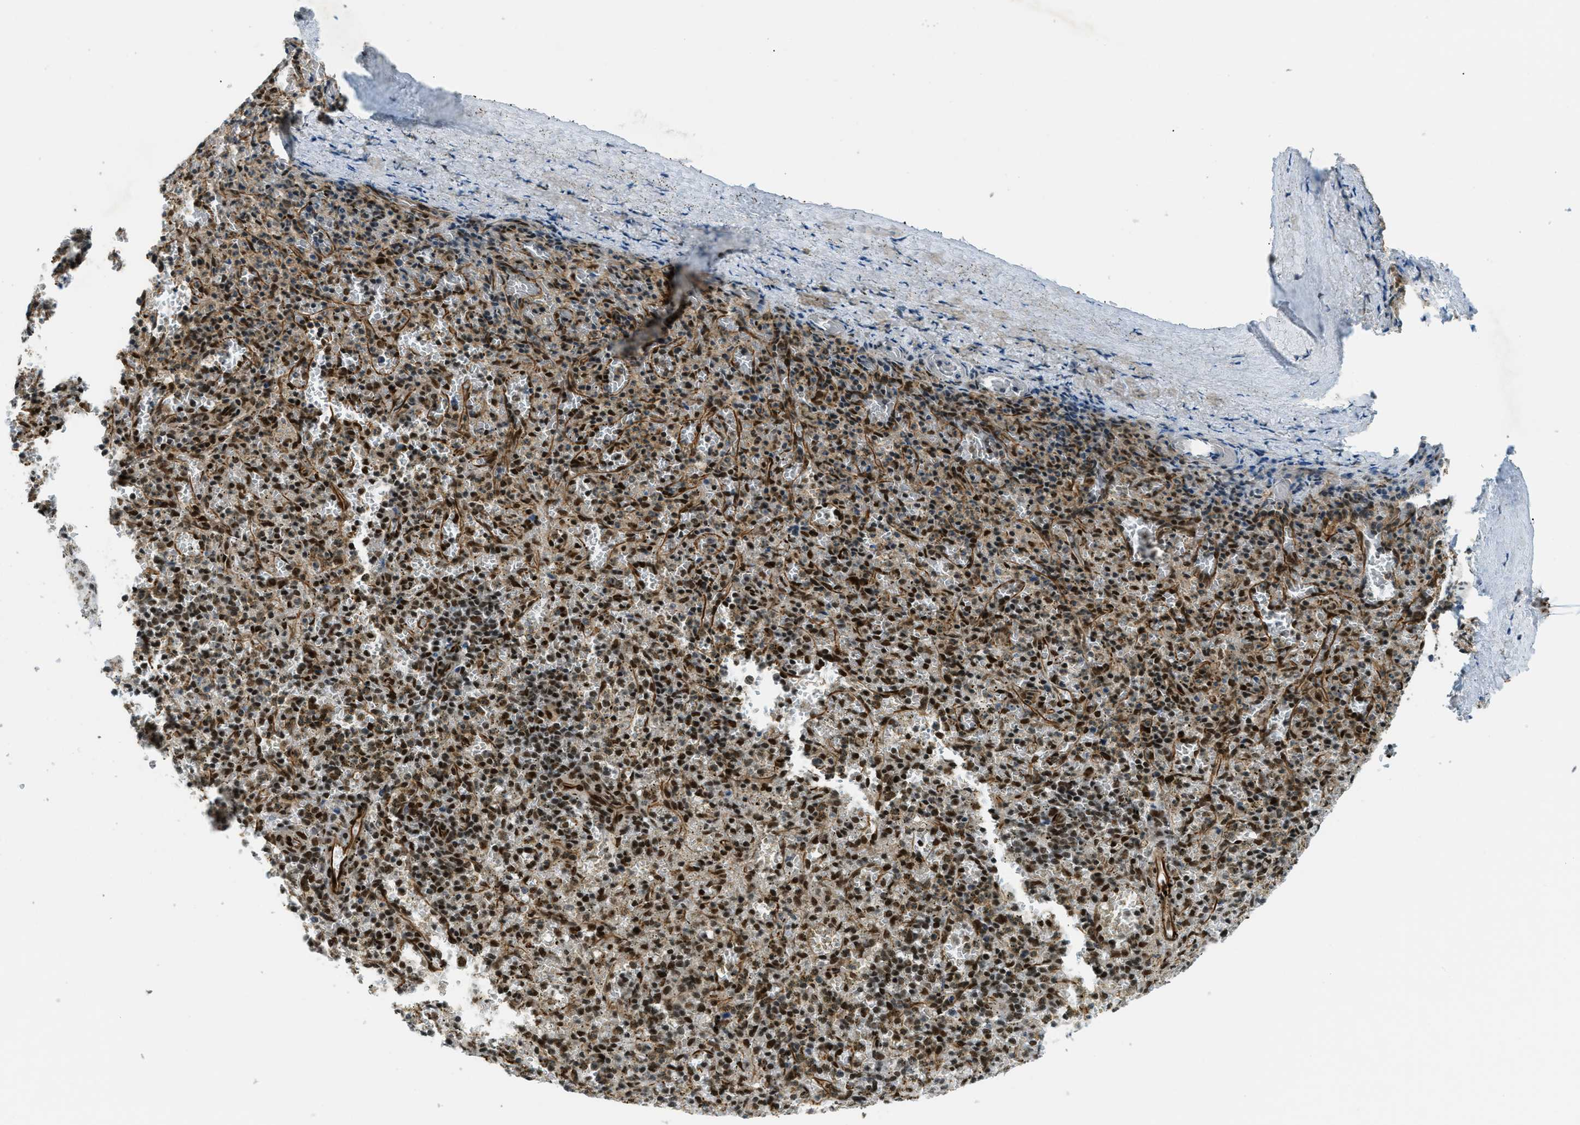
{"staining": {"intensity": "strong", "quantity": ">75%", "location": "nuclear"}, "tissue": "spleen", "cell_type": "Cells in red pulp", "image_type": "normal", "snomed": [{"axis": "morphology", "description": "Normal tissue, NOS"}, {"axis": "topography", "description": "Spleen"}], "caption": "Normal spleen demonstrates strong nuclear expression in about >75% of cells in red pulp, visualized by immunohistochemistry. (IHC, brightfield microscopy, high magnification).", "gene": "ZFR", "patient": {"sex": "male", "age": 72}}